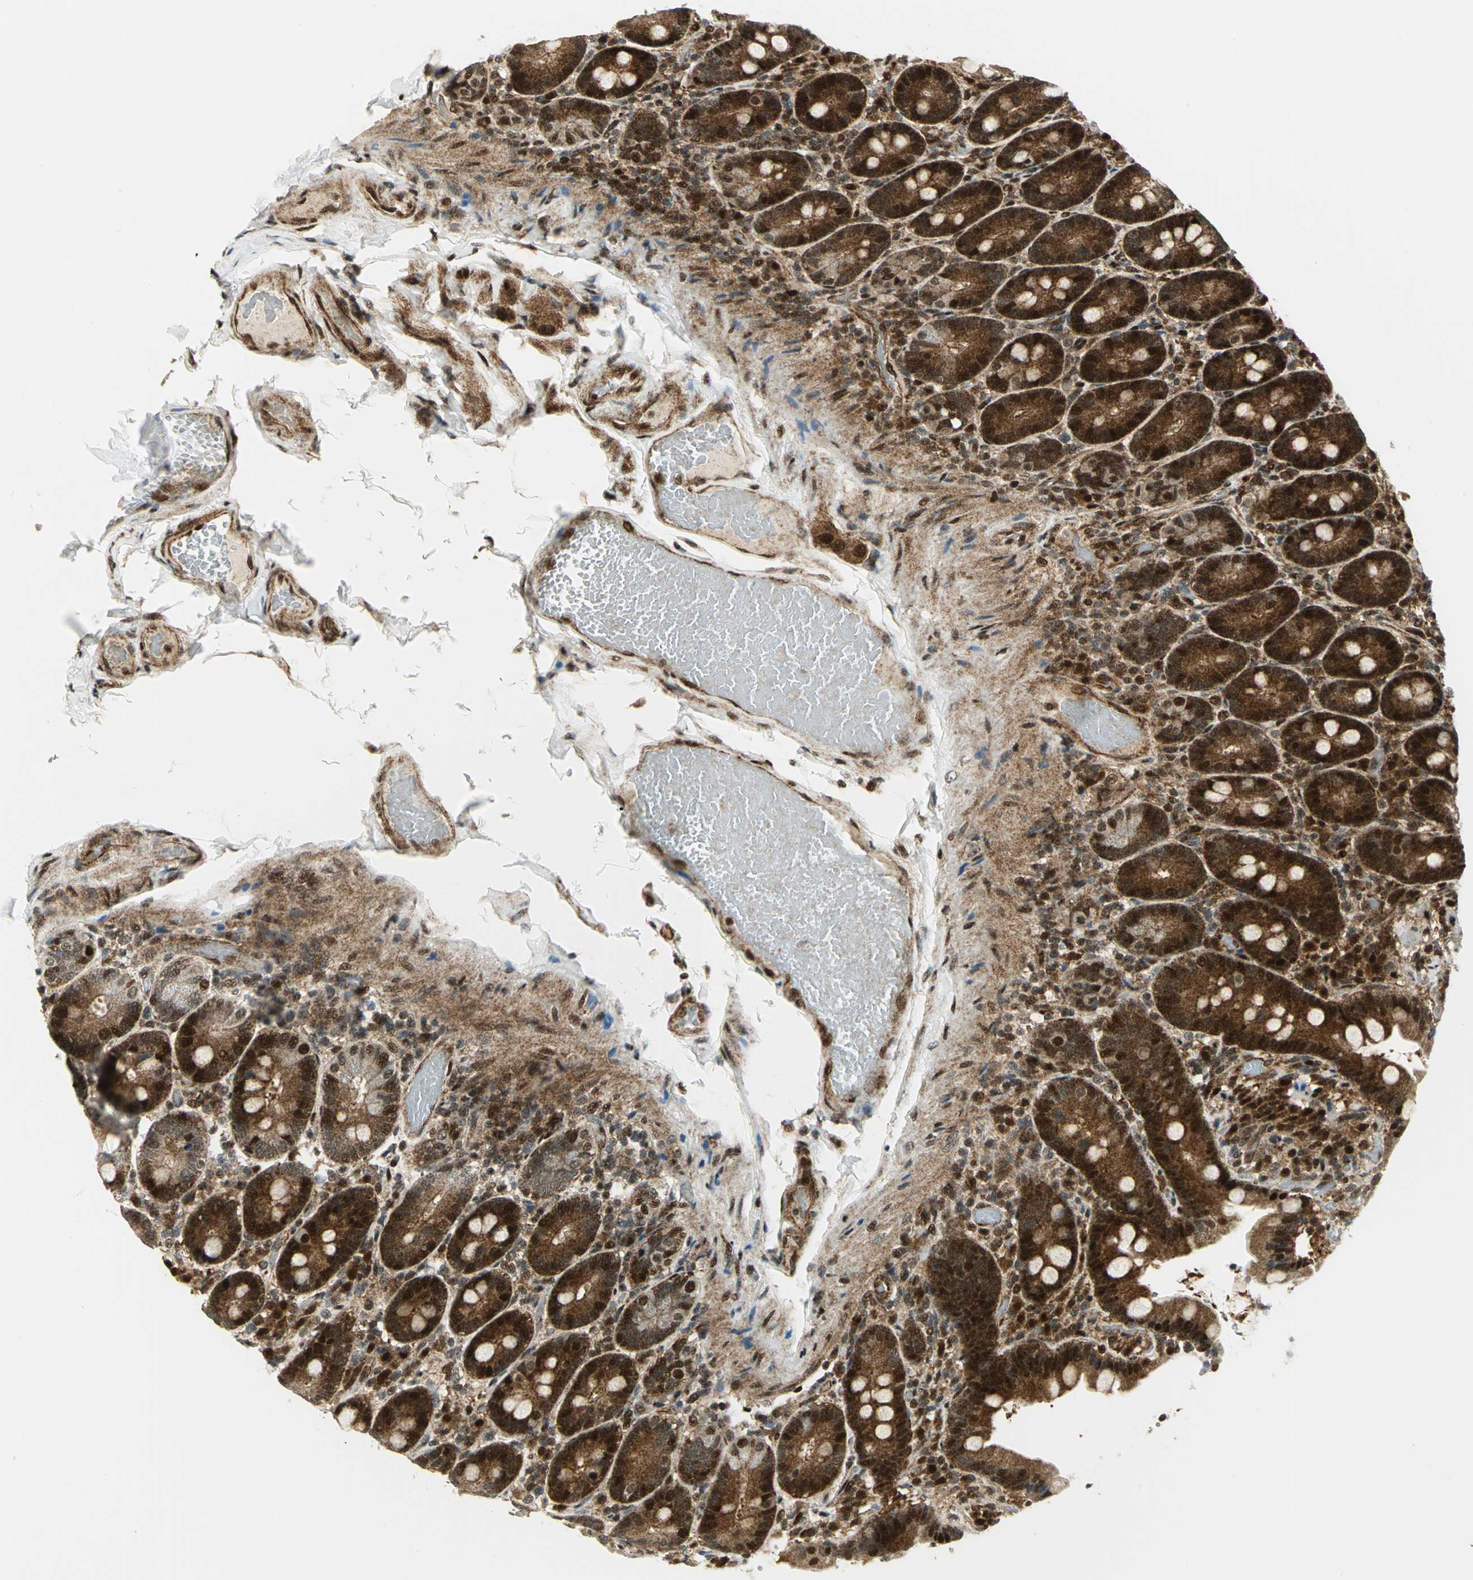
{"staining": {"intensity": "strong", "quantity": ">75%", "location": "cytoplasmic/membranous,nuclear"}, "tissue": "duodenum", "cell_type": "Glandular cells", "image_type": "normal", "snomed": [{"axis": "morphology", "description": "Normal tissue, NOS"}, {"axis": "topography", "description": "Duodenum"}], "caption": "Strong cytoplasmic/membranous,nuclear expression is seen in approximately >75% of glandular cells in benign duodenum.", "gene": "COPS5", "patient": {"sex": "male", "age": 66}}